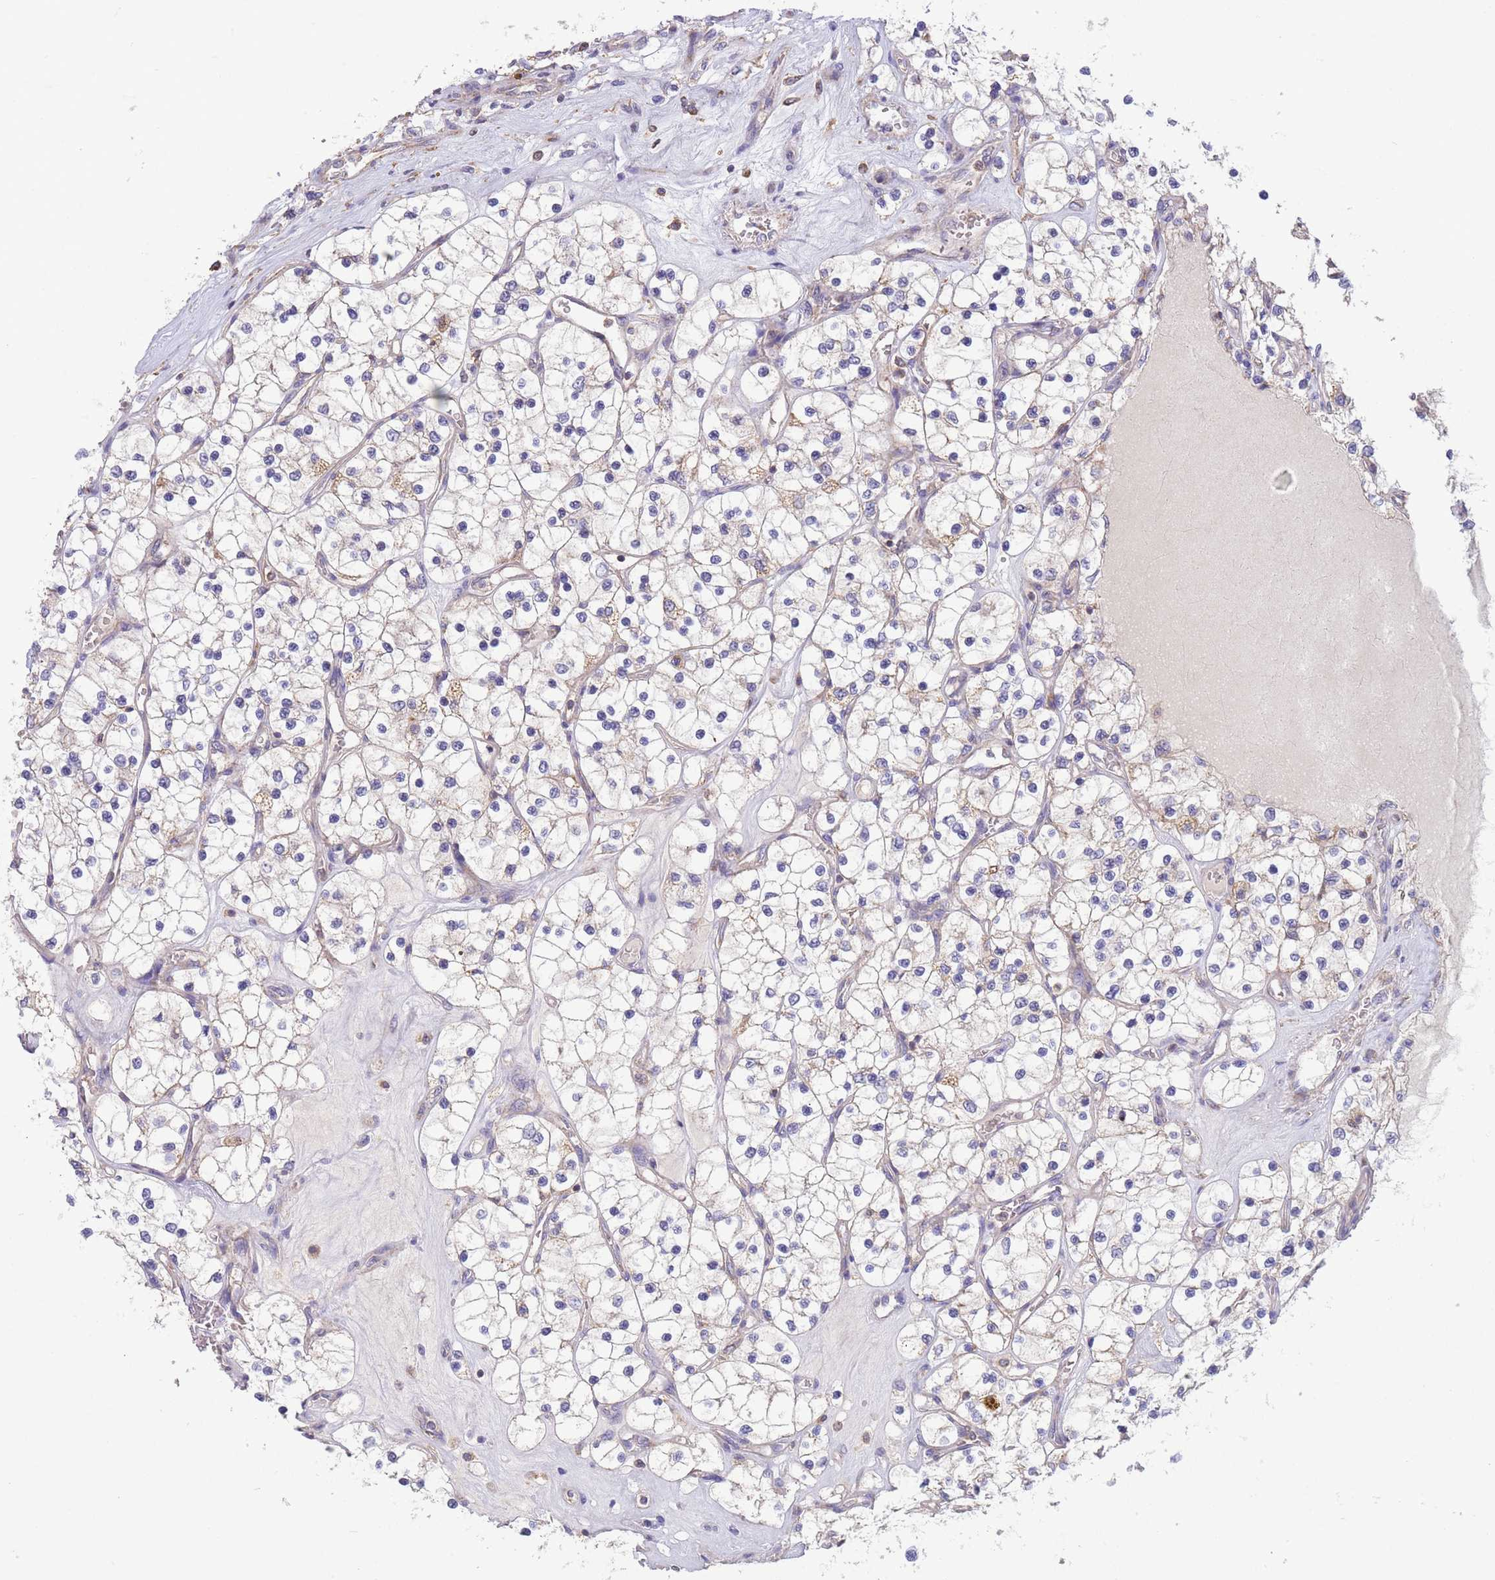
{"staining": {"intensity": "weak", "quantity": "25%-75%", "location": "cytoplasmic/membranous"}, "tissue": "renal cancer", "cell_type": "Tumor cells", "image_type": "cancer", "snomed": [{"axis": "morphology", "description": "Adenocarcinoma, NOS"}, {"axis": "topography", "description": "Kidney"}], "caption": "Renal adenocarcinoma stained with a protein marker shows weak staining in tumor cells.", "gene": "SLC25A42", "patient": {"sex": "female", "age": 69}}